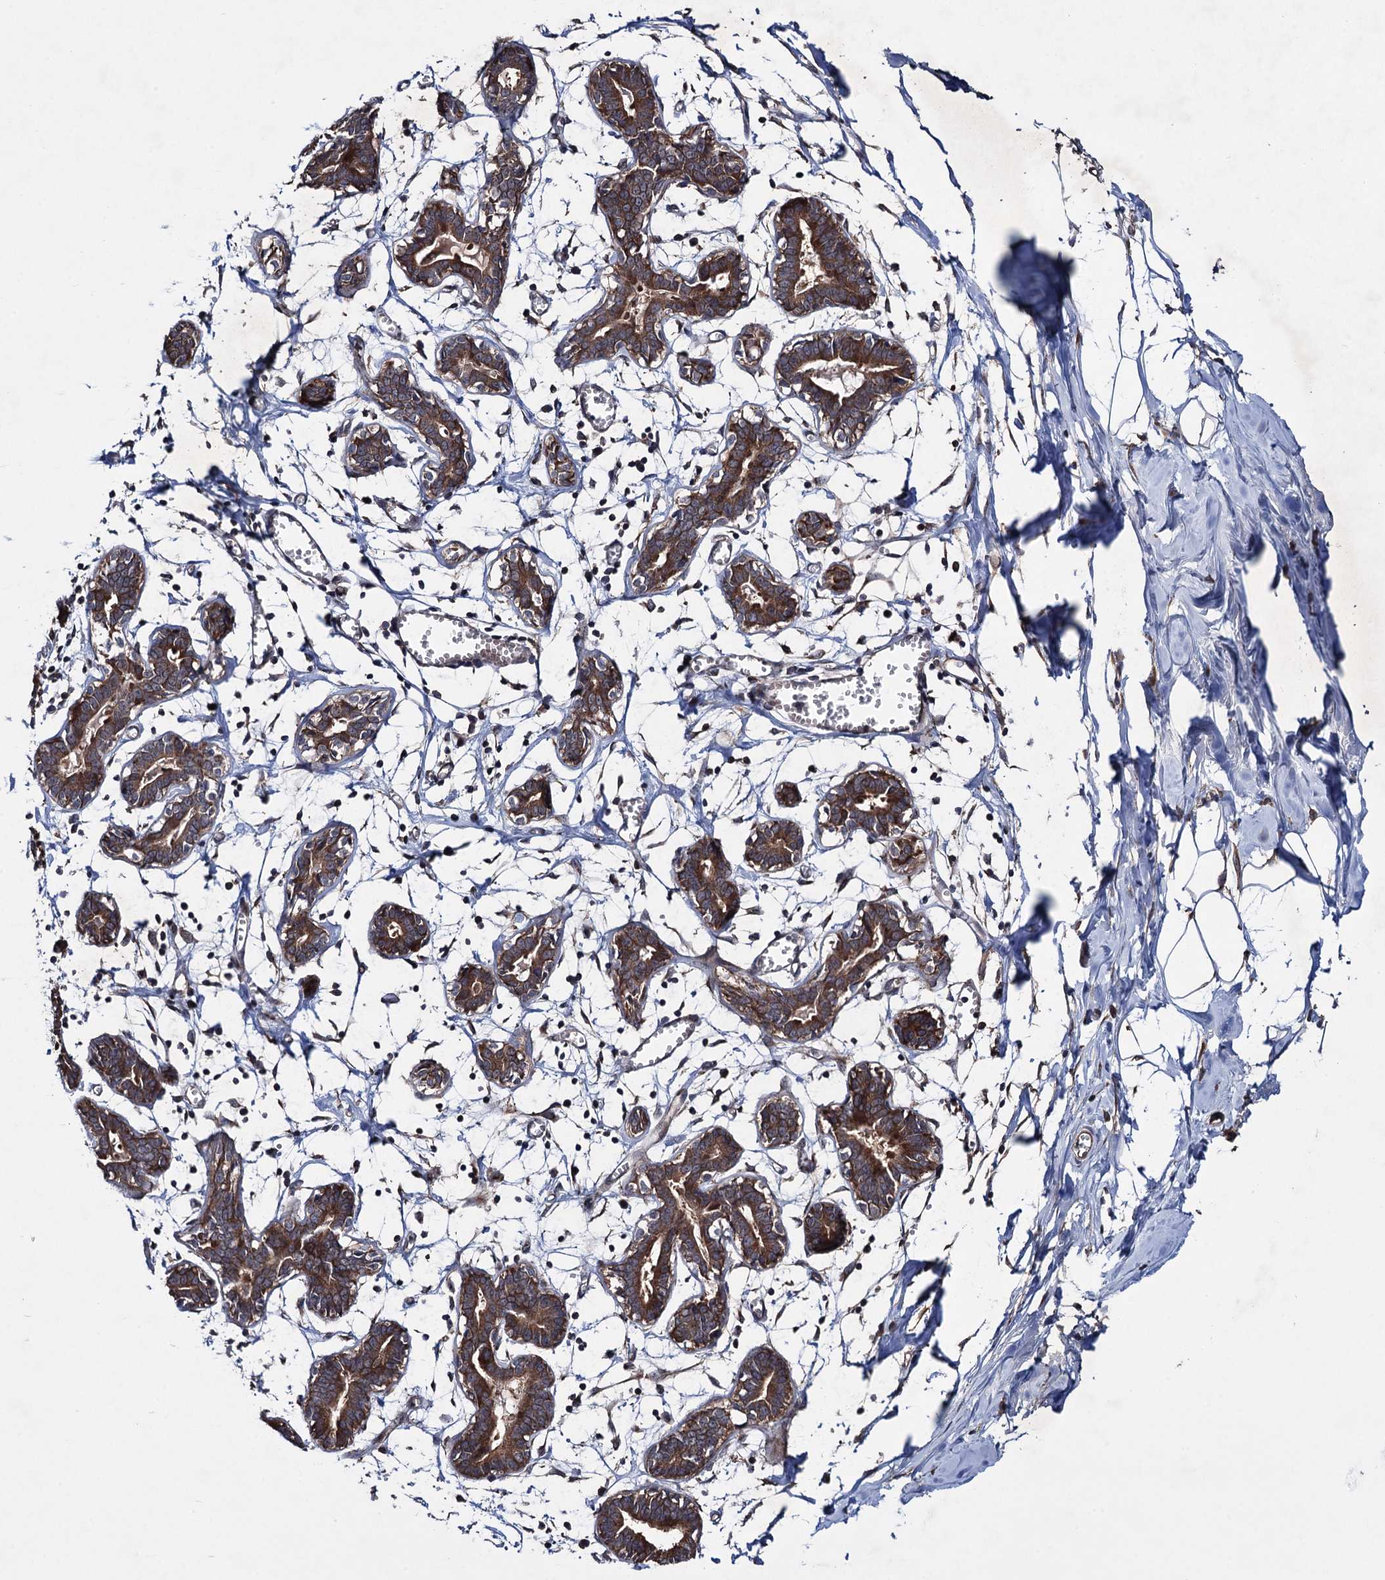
{"staining": {"intensity": "negative", "quantity": "none", "location": "none"}, "tissue": "breast", "cell_type": "Adipocytes", "image_type": "normal", "snomed": [{"axis": "morphology", "description": "Normal tissue, NOS"}, {"axis": "topography", "description": "Breast"}], "caption": "DAB (3,3'-diaminobenzidine) immunohistochemical staining of unremarkable human breast reveals no significant positivity in adipocytes.", "gene": "HAUS1", "patient": {"sex": "female", "age": 27}}